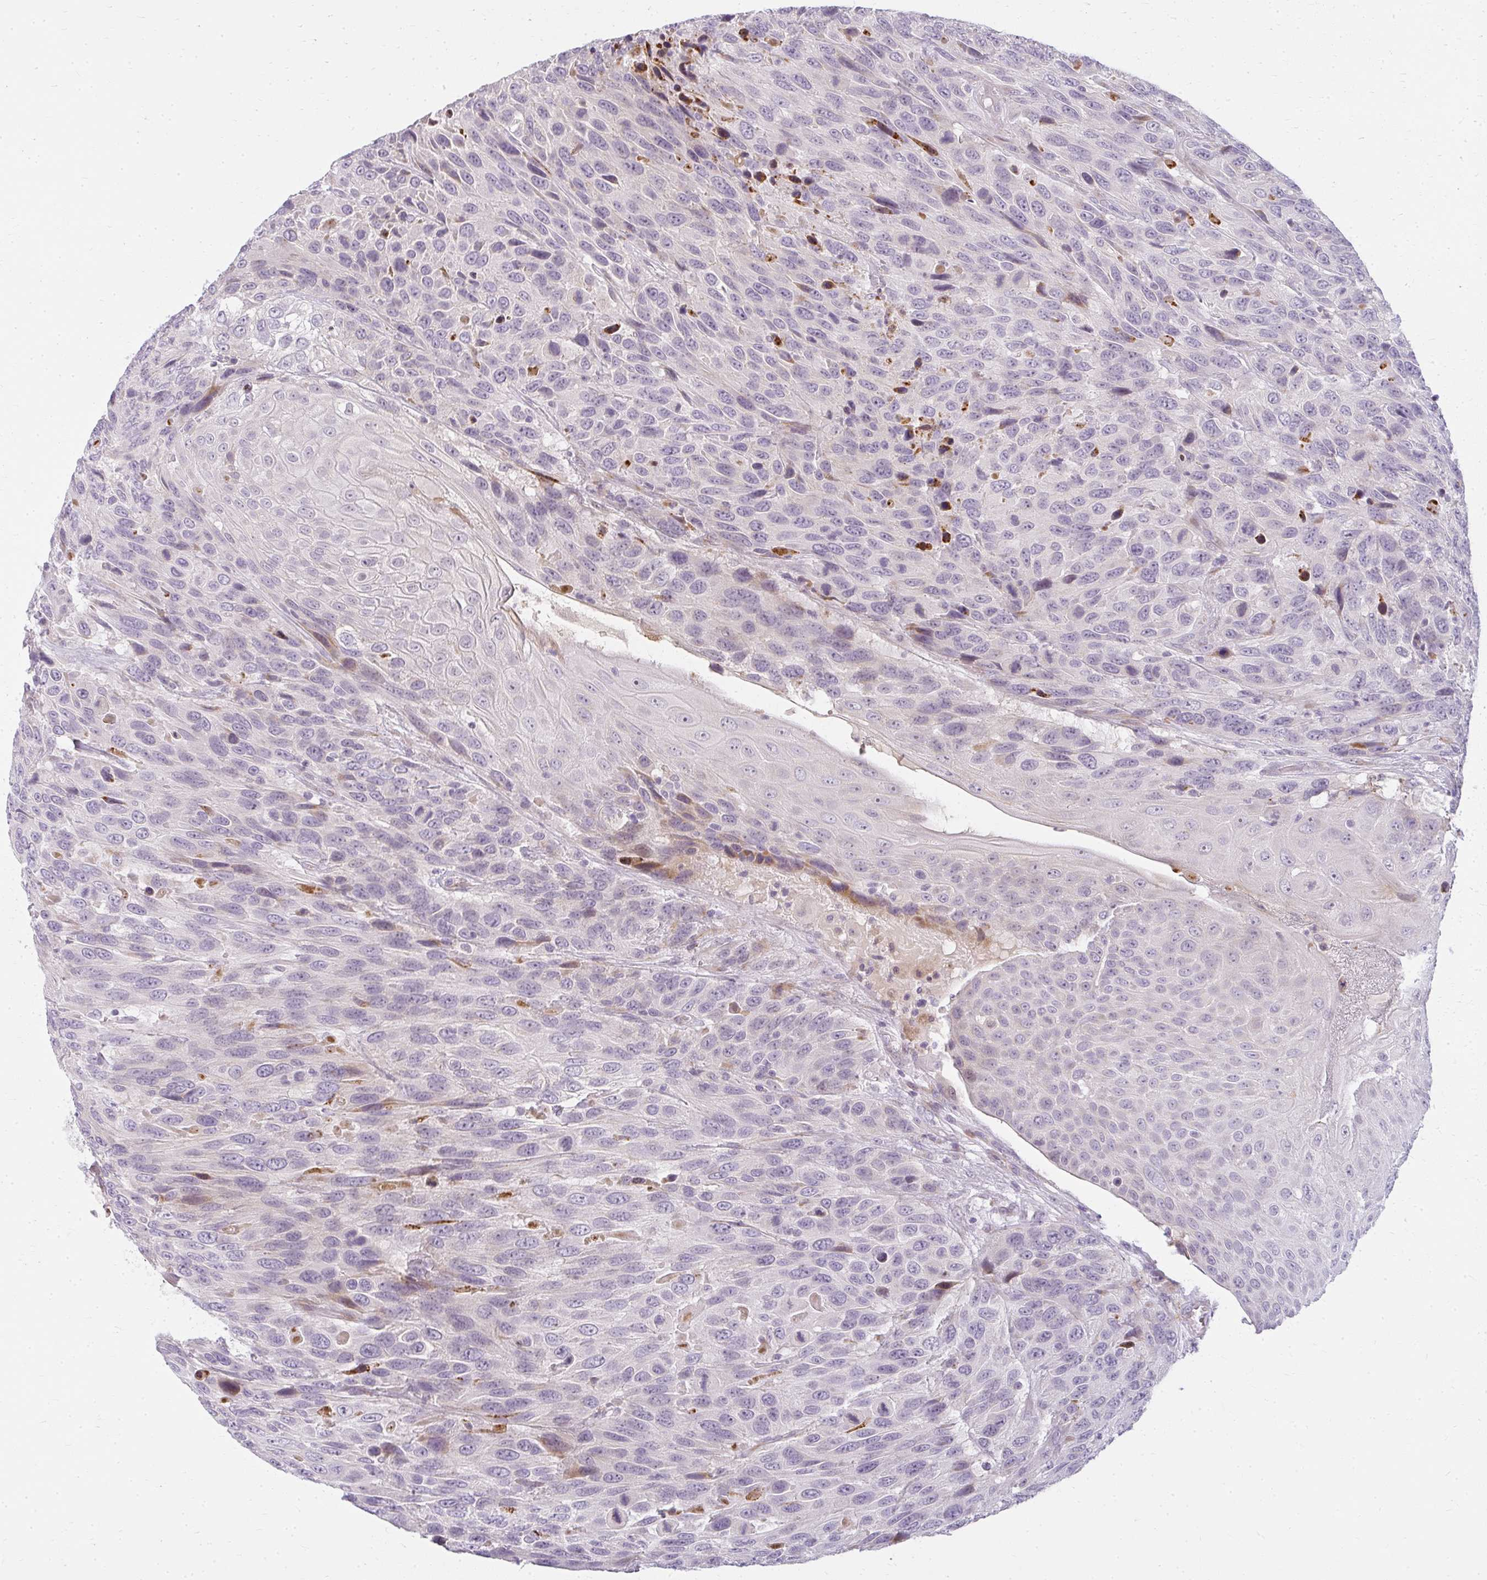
{"staining": {"intensity": "negative", "quantity": "none", "location": "none"}, "tissue": "urothelial cancer", "cell_type": "Tumor cells", "image_type": "cancer", "snomed": [{"axis": "morphology", "description": "Urothelial carcinoma, High grade"}, {"axis": "topography", "description": "Urinary bladder"}], "caption": "Image shows no significant protein expression in tumor cells of high-grade urothelial carcinoma. The staining is performed using DAB brown chromogen with nuclei counter-stained in using hematoxylin.", "gene": "ZFYVE26", "patient": {"sex": "female", "age": 70}}